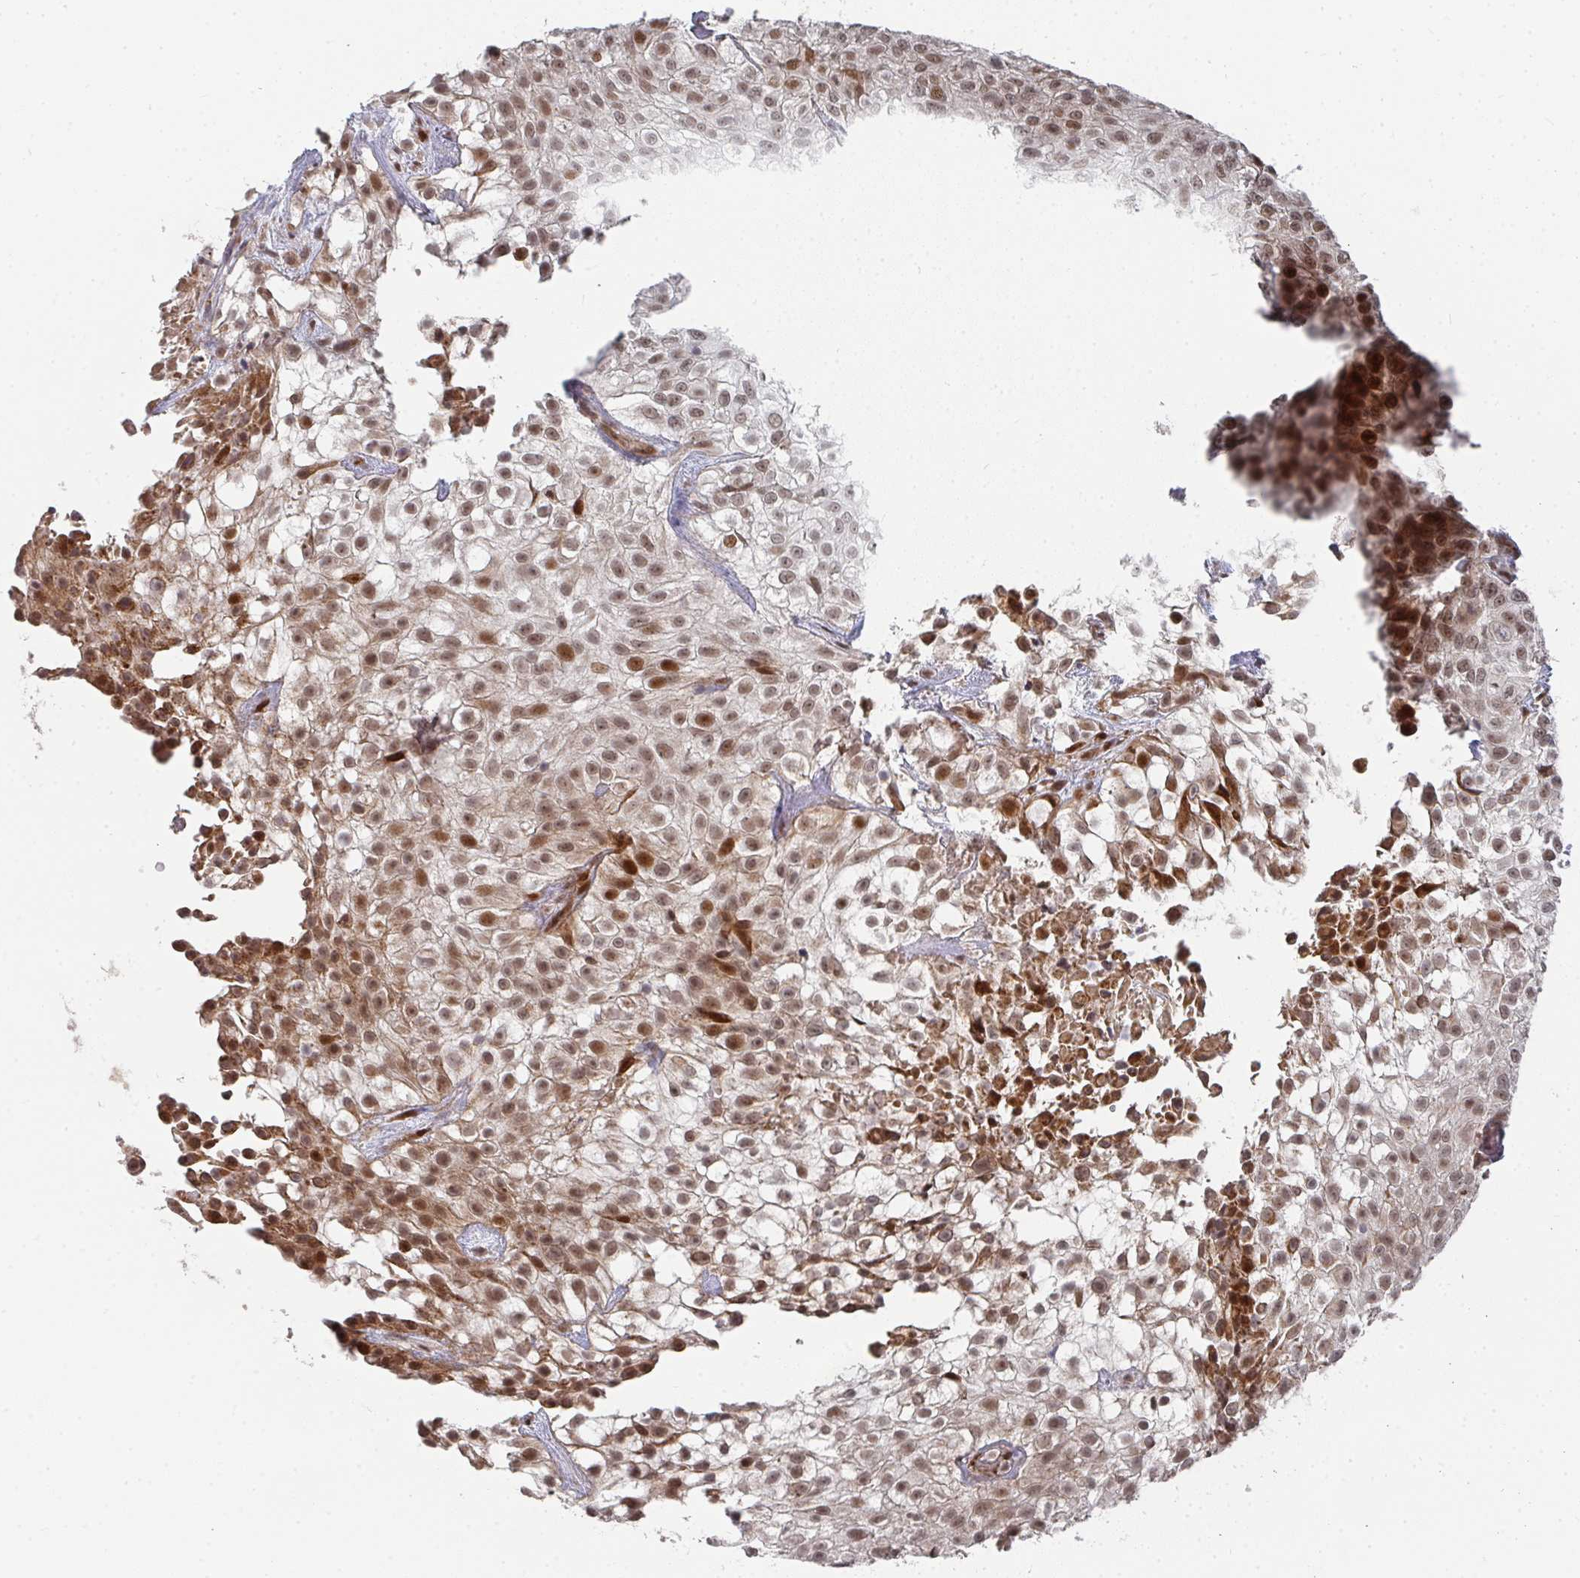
{"staining": {"intensity": "strong", "quantity": ">75%", "location": "cytoplasmic/membranous,nuclear"}, "tissue": "urothelial cancer", "cell_type": "Tumor cells", "image_type": "cancer", "snomed": [{"axis": "morphology", "description": "Urothelial carcinoma, High grade"}, {"axis": "topography", "description": "Urinary bladder"}], "caption": "The image demonstrates staining of high-grade urothelial carcinoma, revealing strong cytoplasmic/membranous and nuclear protein positivity (brown color) within tumor cells.", "gene": "RBBP5", "patient": {"sex": "male", "age": 56}}